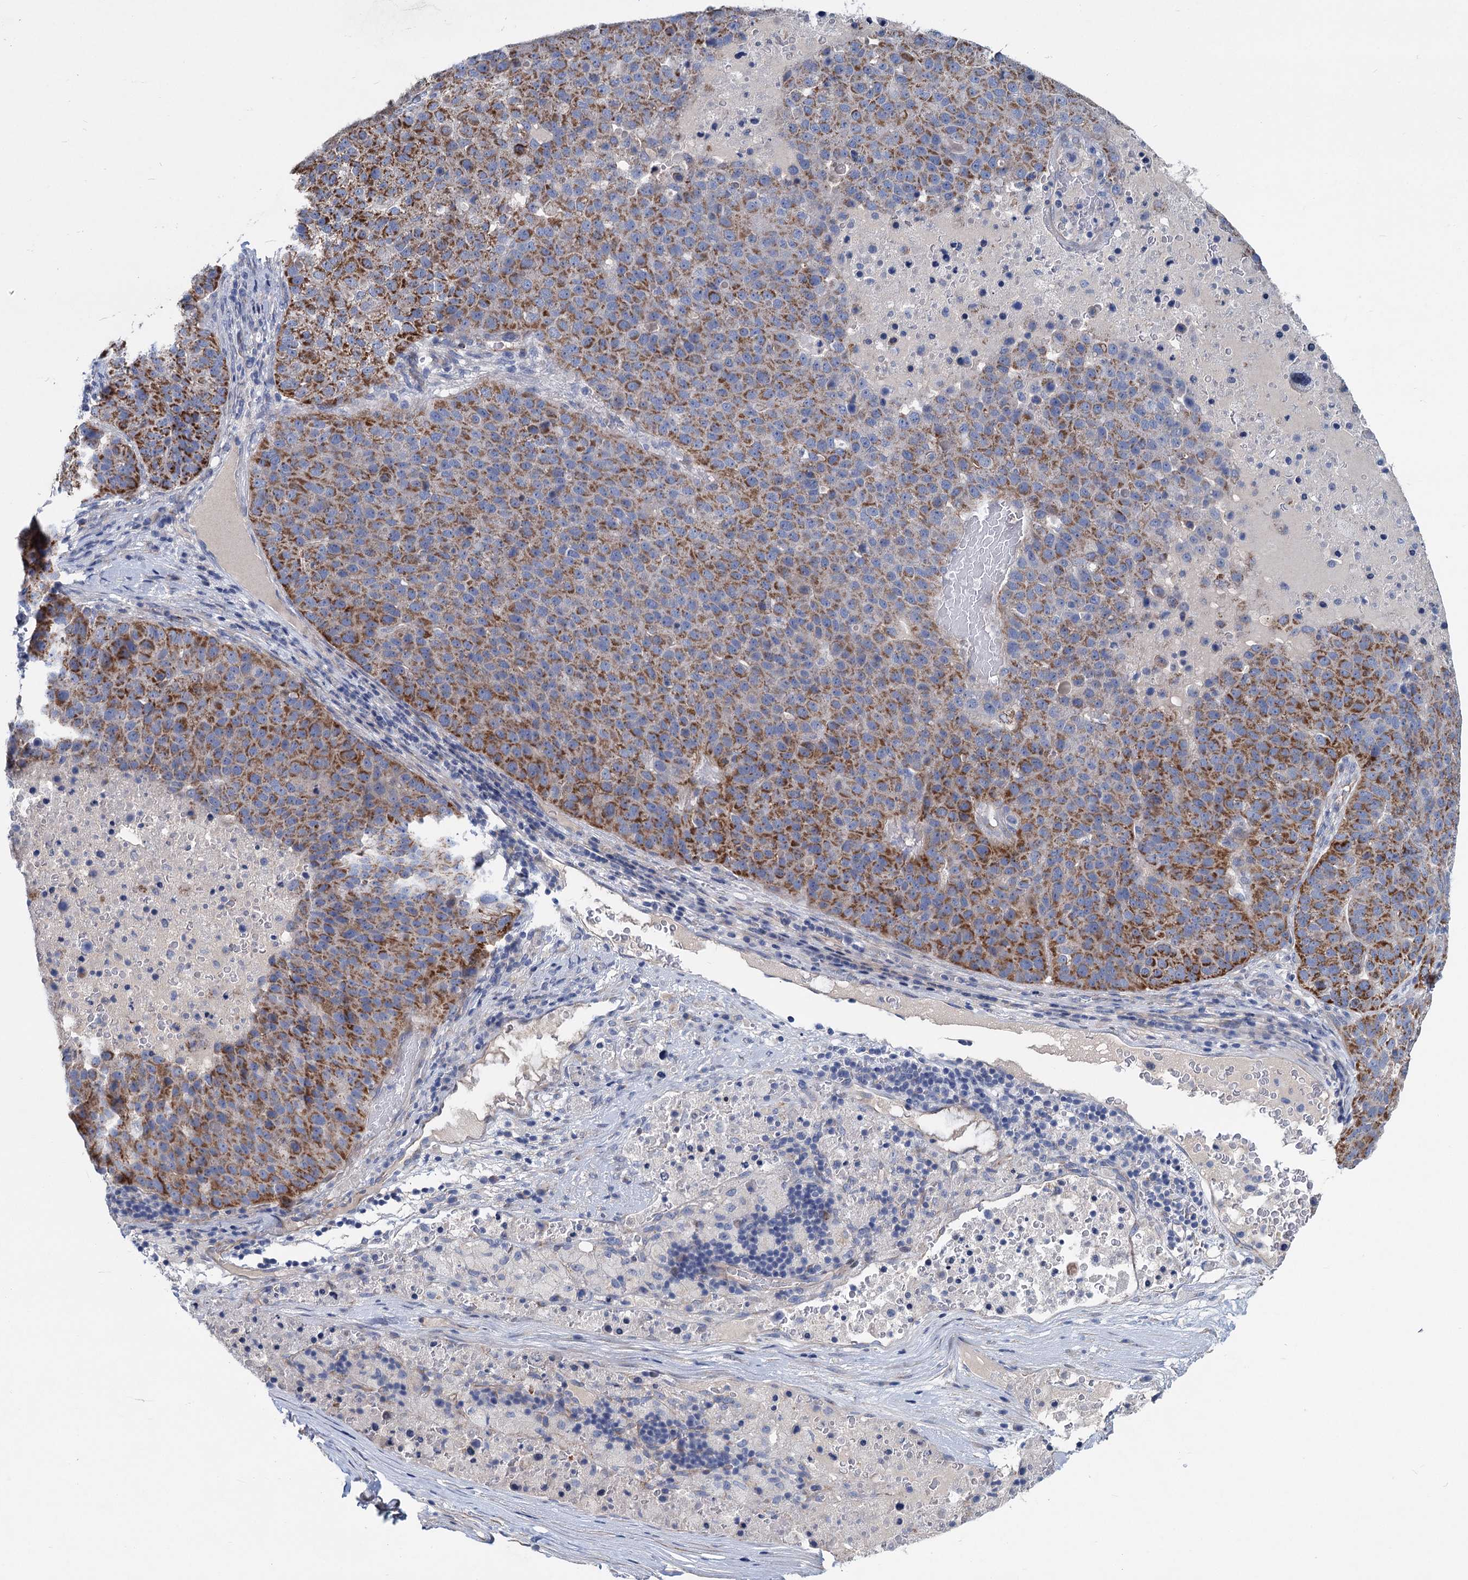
{"staining": {"intensity": "moderate", "quantity": ">75%", "location": "cytoplasmic/membranous"}, "tissue": "pancreatic cancer", "cell_type": "Tumor cells", "image_type": "cancer", "snomed": [{"axis": "morphology", "description": "Adenocarcinoma, NOS"}, {"axis": "topography", "description": "Pancreas"}], "caption": "Protein expression by immunohistochemistry (IHC) demonstrates moderate cytoplasmic/membranous positivity in about >75% of tumor cells in pancreatic cancer (adenocarcinoma).", "gene": "CHDH", "patient": {"sex": "female", "age": 61}}